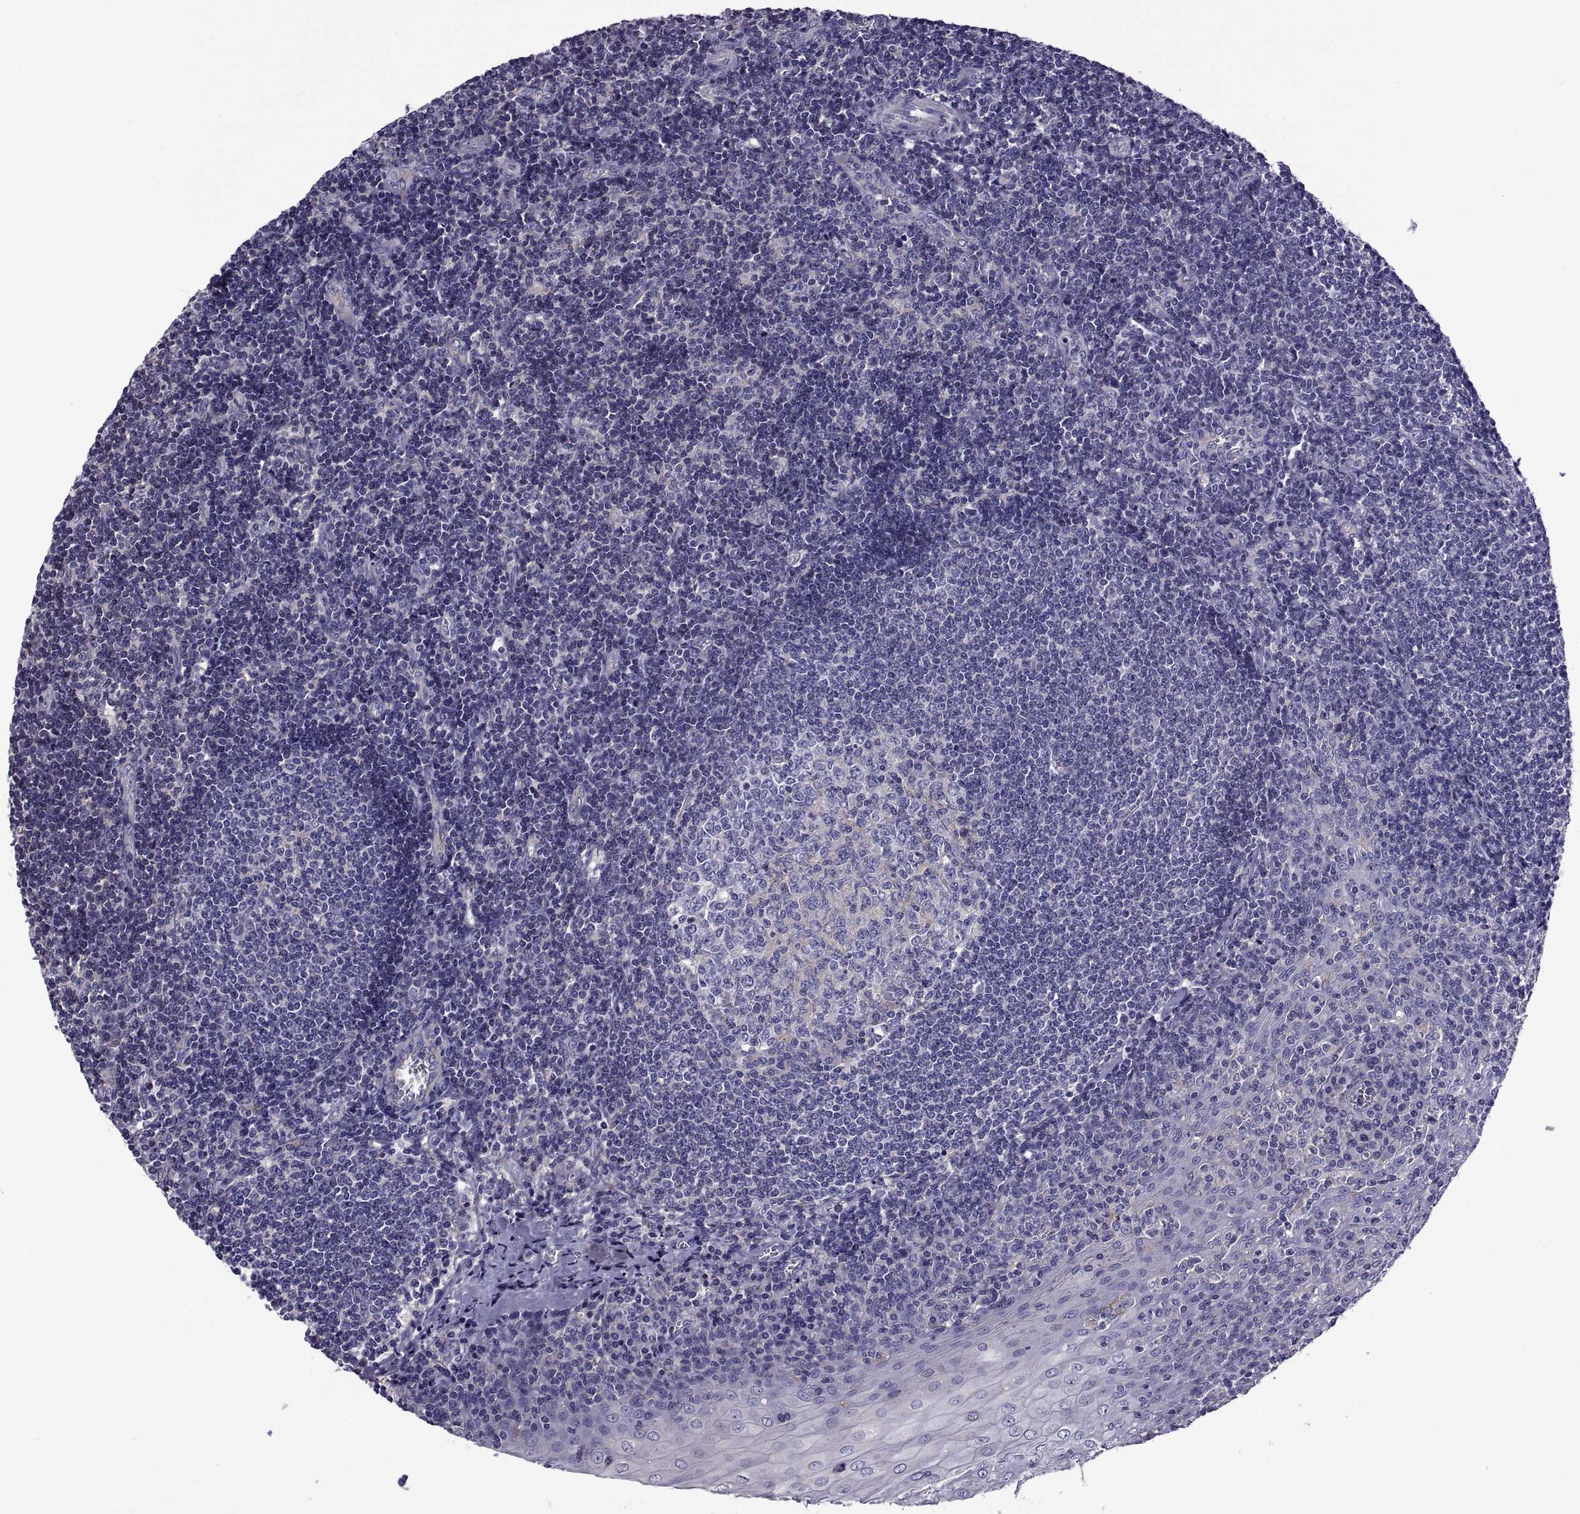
{"staining": {"intensity": "negative", "quantity": "none", "location": "none"}, "tissue": "tonsil", "cell_type": "Germinal center cells", "image_type": "normal", "snomed": [{"axis": "morphology", "description": "Normal tissue, NOS"}, {"axis": "topography", "description": "Tonsil"}], "caption": "Immunohistochemical staining of normal human tonsil reveals no significant positivity in germinal center cells. Brightfield microscopy of immunohistochemistry (IHC) stained with DAB (3,3'-diaminobenzidine) (brown) and hematoxylin (blue), captured at high magnification.", "gene": "TMC3", "patient": {"sex": "male", "age": 33}}